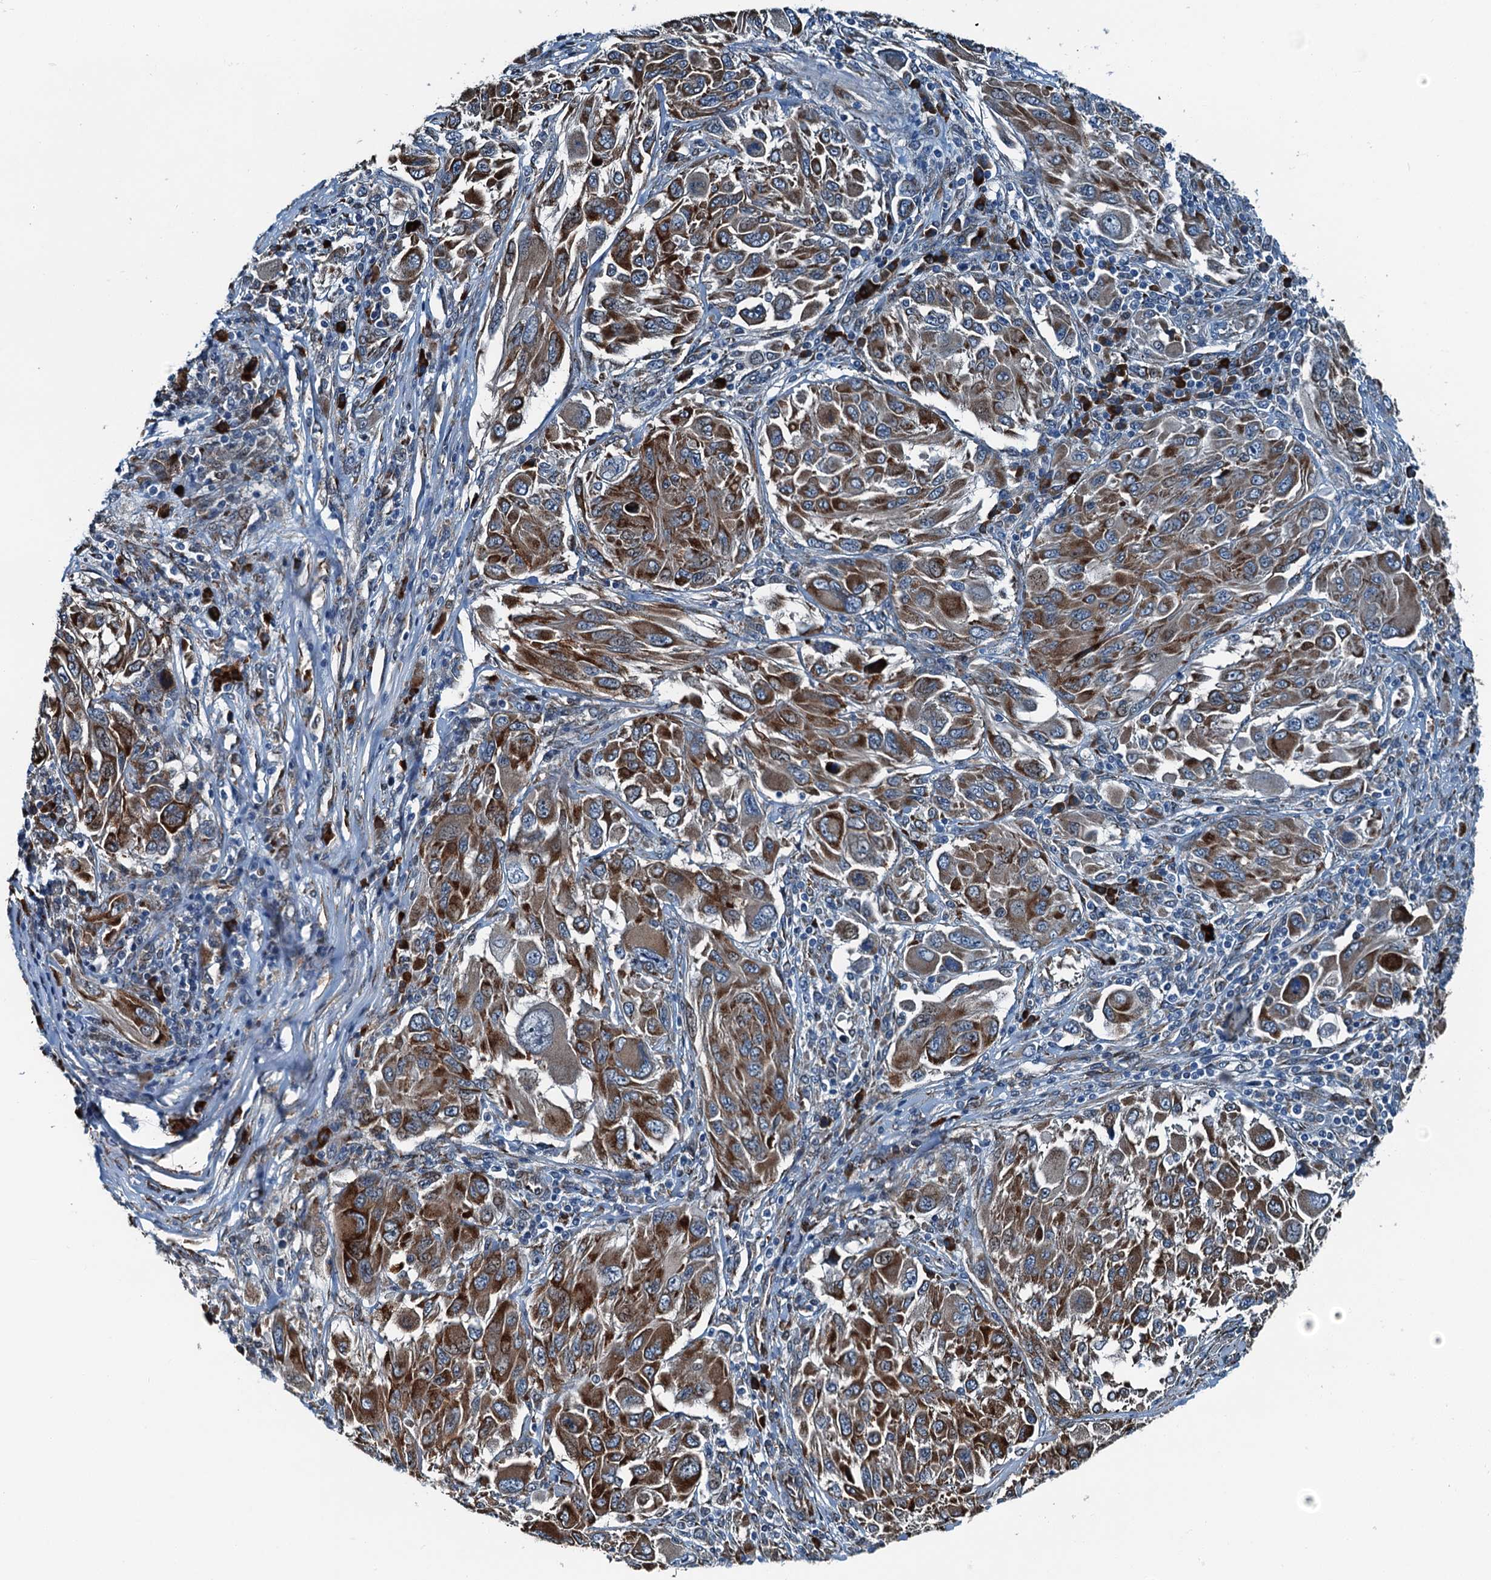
{"staining": {"intensity": "moderate", "quantity": ">75%", "location": "cytoplasmic/membranous"}, "tissue": "melanoma", "cell_type": "Tumor cells", "image_type": "cancer", "snomed": [{"axis": "morphology", "description": "Malignant melanoma, NOS"}, {"axis": "topography", "description": "Skin"}], "caption": "Approximately >75% of tumor cells in human melanoma display moderate cytoplasmic/membranous protein positivity as visualized by brown immunohistochemical staining.", "gene": "TAMALIN", "patient": {"sex": "female", "age": 91}}